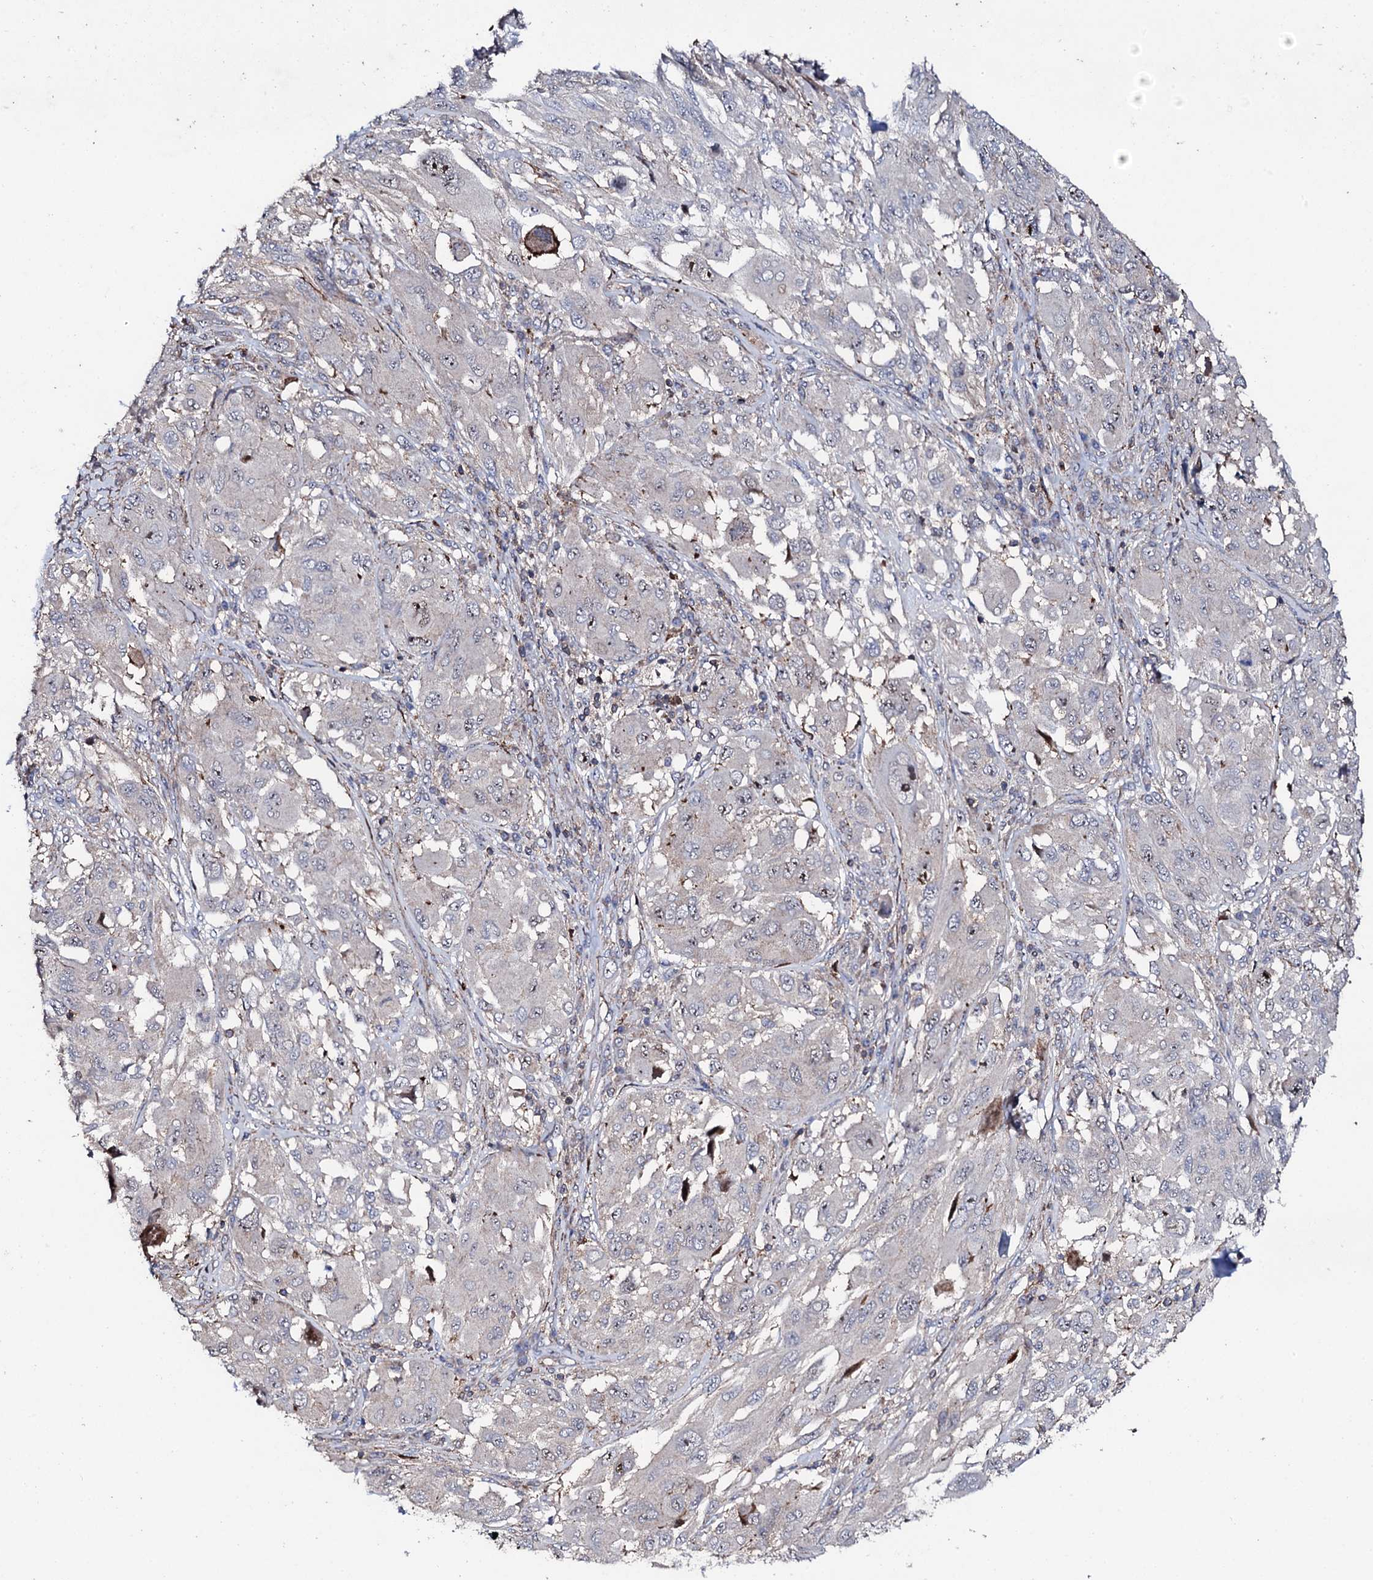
{"staining": {"intensity": "negative", "quantity": "none", "location": "none"}, "tissue": "melanoma", "cell_type": "Tumor cells", "image_type": "cancer", "snomed": [{"axis": "morphology", "description": "Malignant melanoma, NOS"}, {"axis": "topography", "description": "Skin"}], "caption": "Immunohistochemistry image of neoplastic tissue: malignant melanoma stained with DAB reveals no significant protein staining in tumor cells. (DAB (3,3'-diaminobenzidine) immunohistochemistry (IHC), high magnification).", "gene": "GTPBP4", "patient": {"sex": "female", "age": 91}}